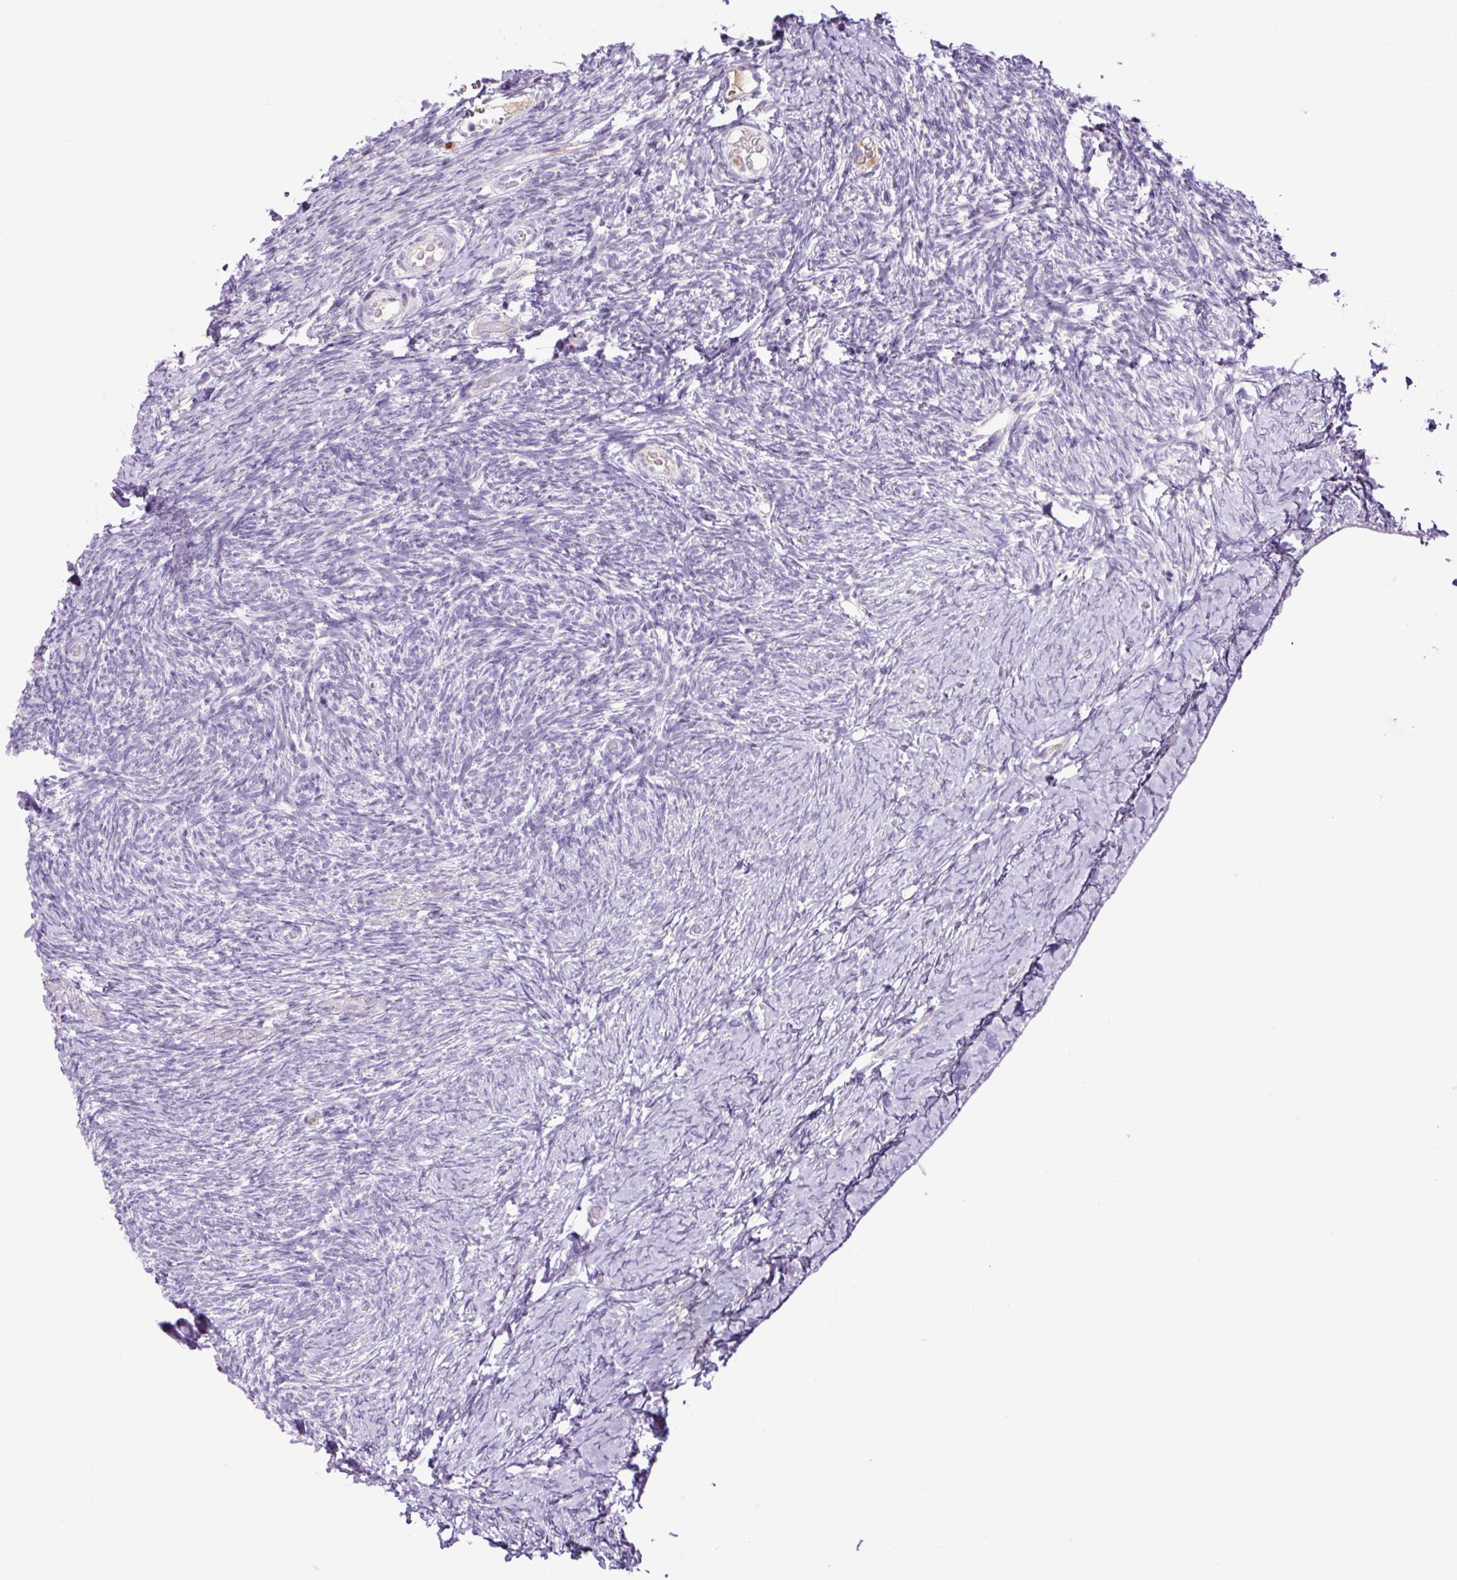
{"staining": {"intensity": "negative", "quantity": "none", "location": "none"}, "tissue": "ovary", "cell_type": "Ovarian stroma cells", "image_type": "normal", "snomed": [{"axis": "morphology", "description": "Normal tissue, NOS"}, {"axis": "topography", "description": "Ovary"}], "caption": "Immunohistochemistry (IHC) of normal human ovary exhibits no expression in ovarian stroma cells.", "gene": "MFSD3", "patient": {"sex": "female", "age": 39}}